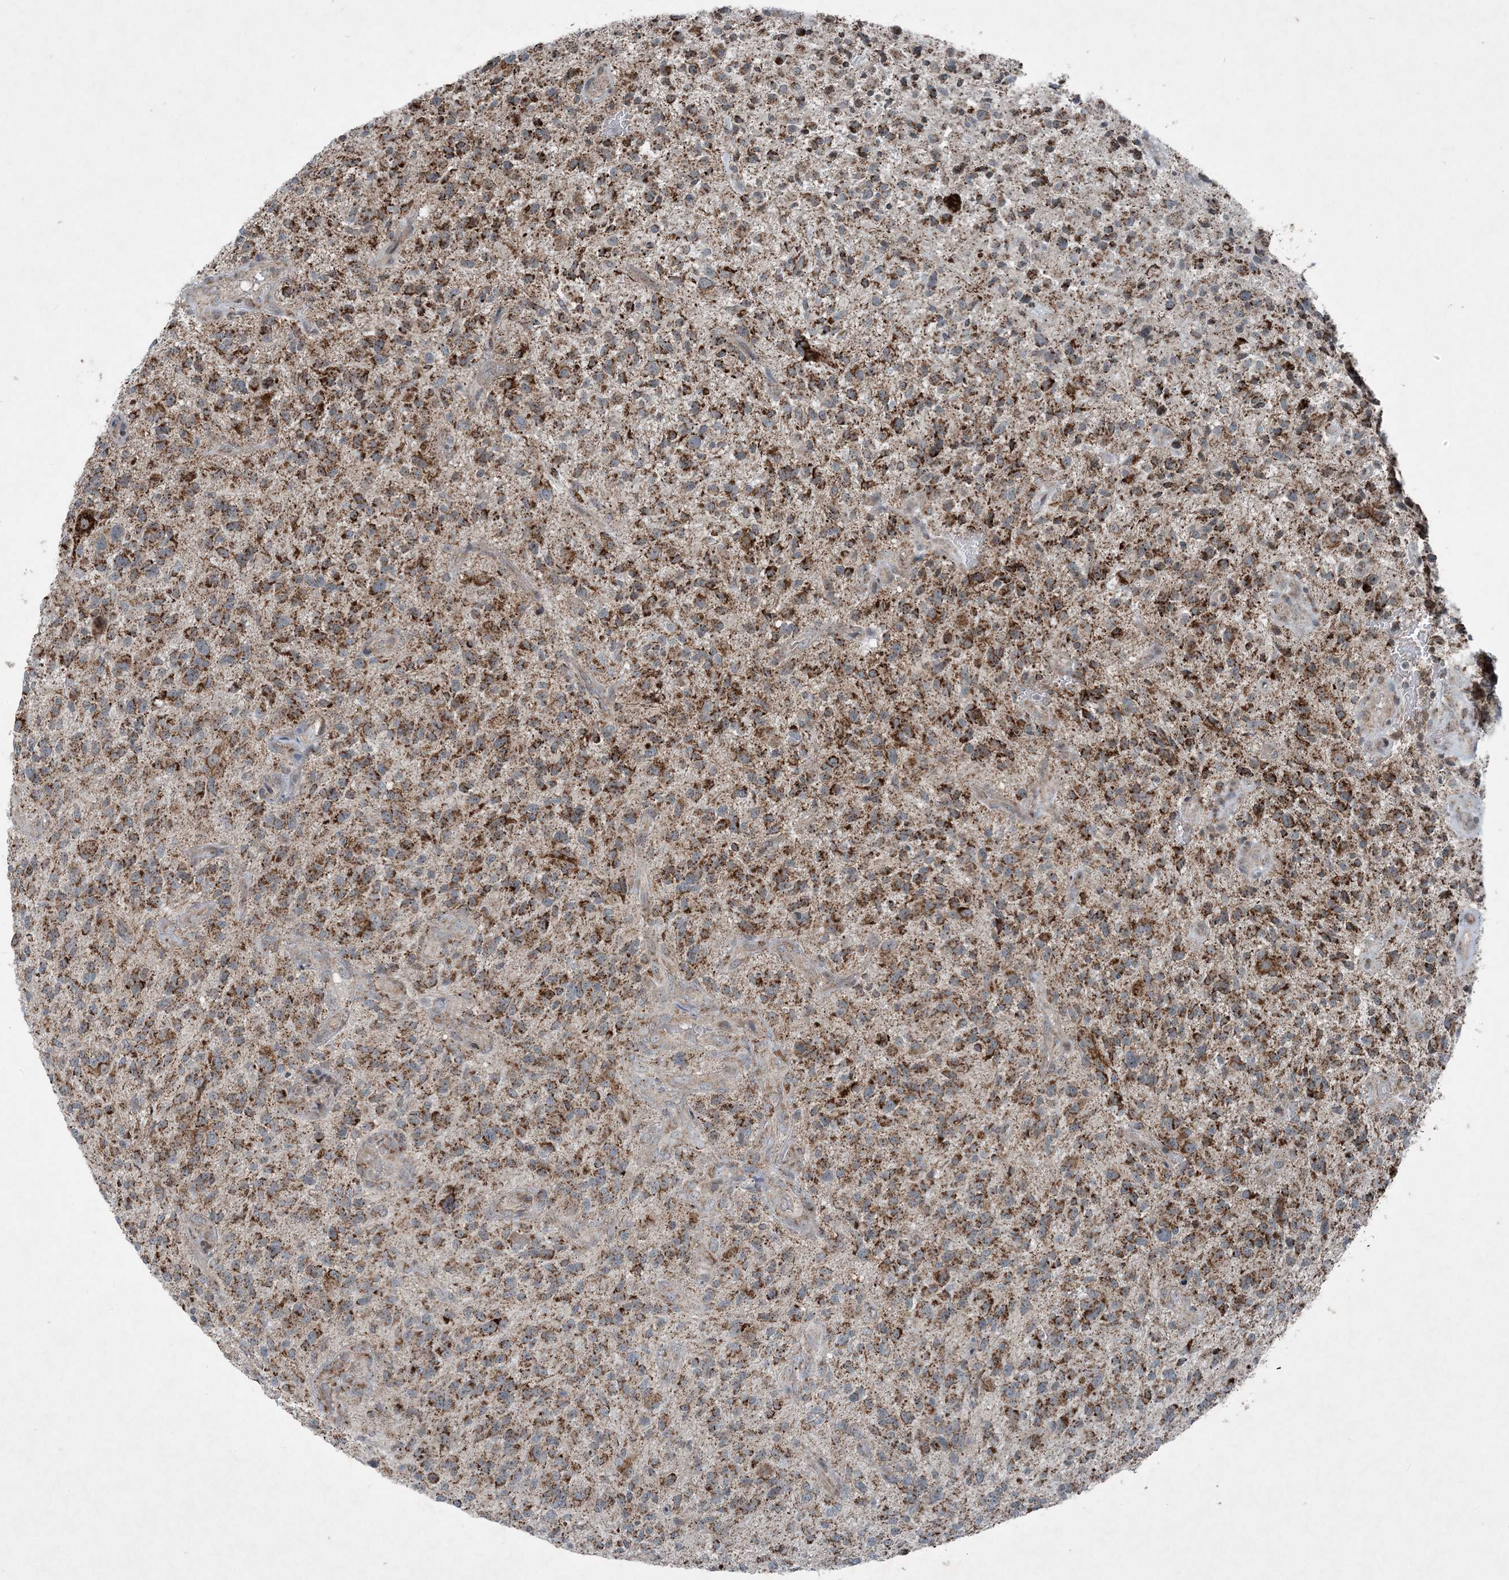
{"staining": {"intensity": "strong", "quantity": ">75%", "location": "cytoplasmic/membranous"}, "tissue": "glioma", "cell_type": "Tumor cells", "image_type": "cancer", "snomed": [{"axis": "morphology", "description": "Glioma, malignant, High grade"}, {"axis": "topography", "description": "Brain"}], "caption": "The image reveals staining of glioma, revealing strong cytoplasmic/membranous protein positivity (brown color) within tumor cells.", "gene": "PC", "patient": {"sex": "male", "age": 47}}